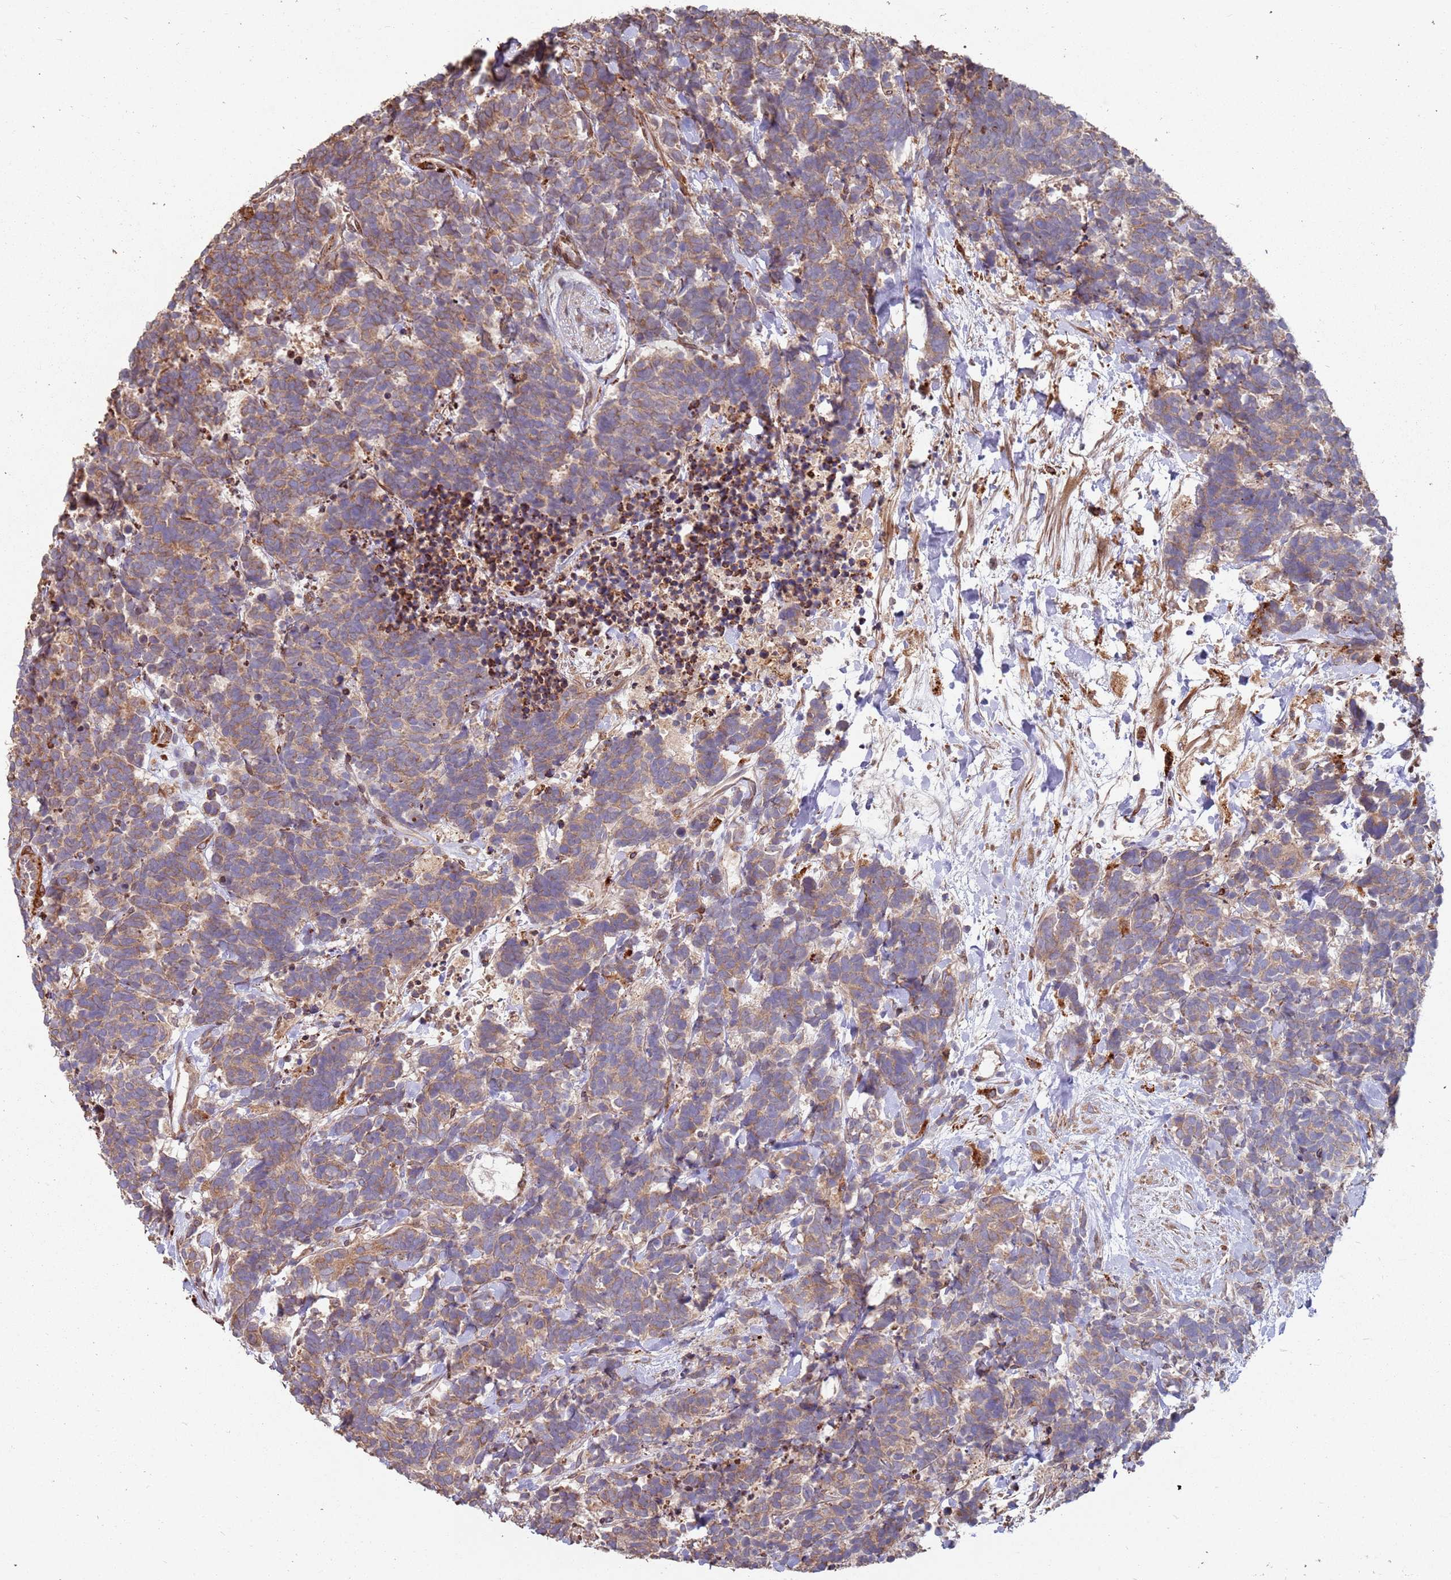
{"staining": {"intensity": "weak", "quantity": ">75%", "location": "cytoplasmic/membranous"}, "tissue": "carcinoid", "cell_type": "Tumor cells", "image_type": "cancer", "snomed": [{"axis": "morphology", "description": "Carcinoma, NOS"}, {"axis": "morphology", "description": "Carcinoid, malignant, NOS"}, {"axis": "topography", "description": "Prostate"}], "caption": "Immunohistochemistry photomicrograph of human carcinoid (malignant) stained for a protein (brown), which reveals low levels of weak cytoplasmic/membranous positivity in about >75% of tumor cells.", "gene": "LACC1", "patient": {"sex": "male", "age": 57}}